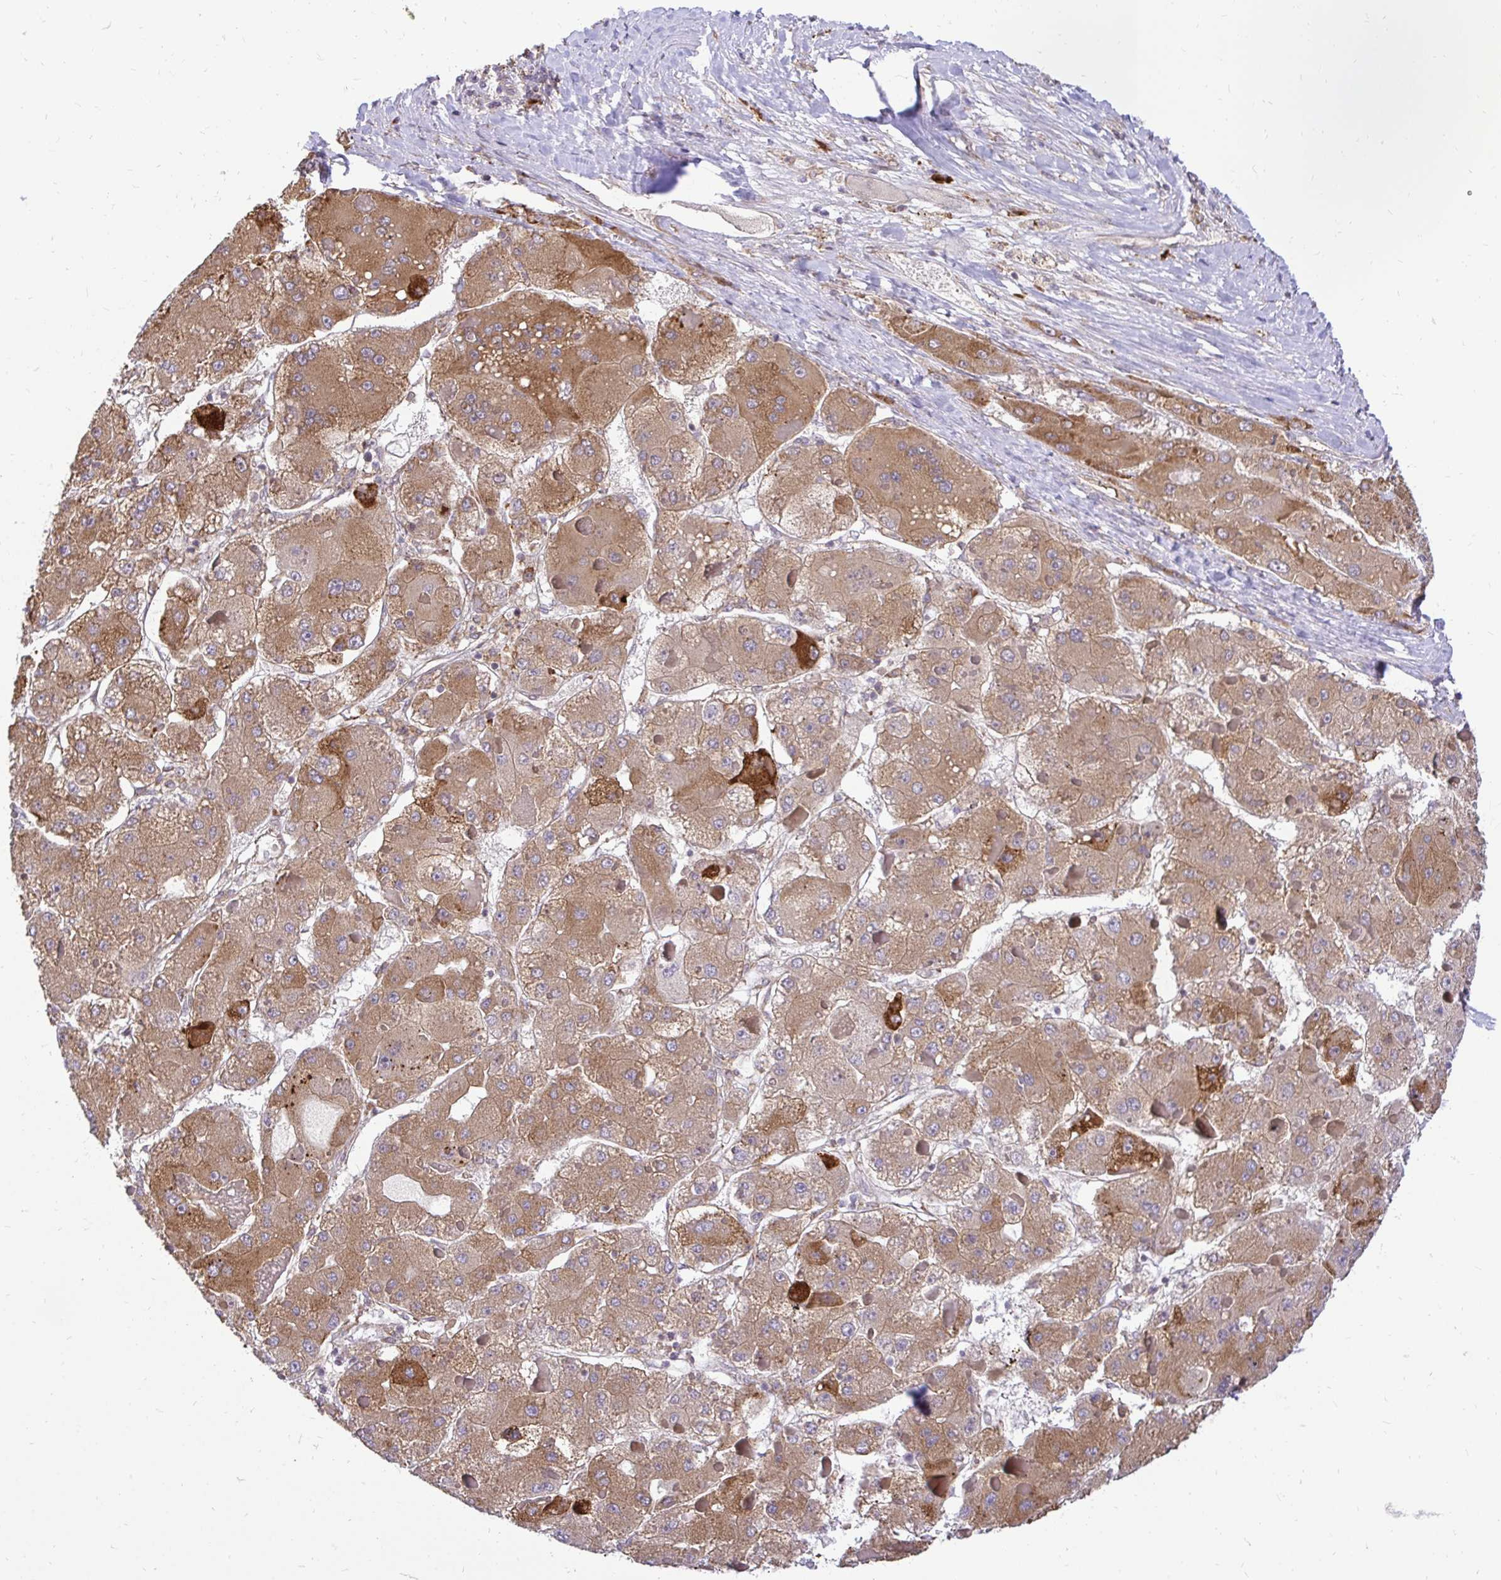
{"staining": {"intensity": "moderate", "quantity": ">75%", "location": "cytoplasmic/membranous"}, "tissue": "liver cancer", "cell_type": "Tumor cells", "image_type": "cancer", "snomed": [{"axis": "morphology", "description": "Carcinoma, Hepatocellular, NOS"}, {"axis": "topography", "description": "Liver"}], "caption": "The immunohistochemical stain labels moderate cytoplasmic/membranous staining in tumor cells of liver cancer (hepatocellular carcinoma) tissue.", "gene": "NAALAD2", "patient": {"sex": "female", "age": 73}}